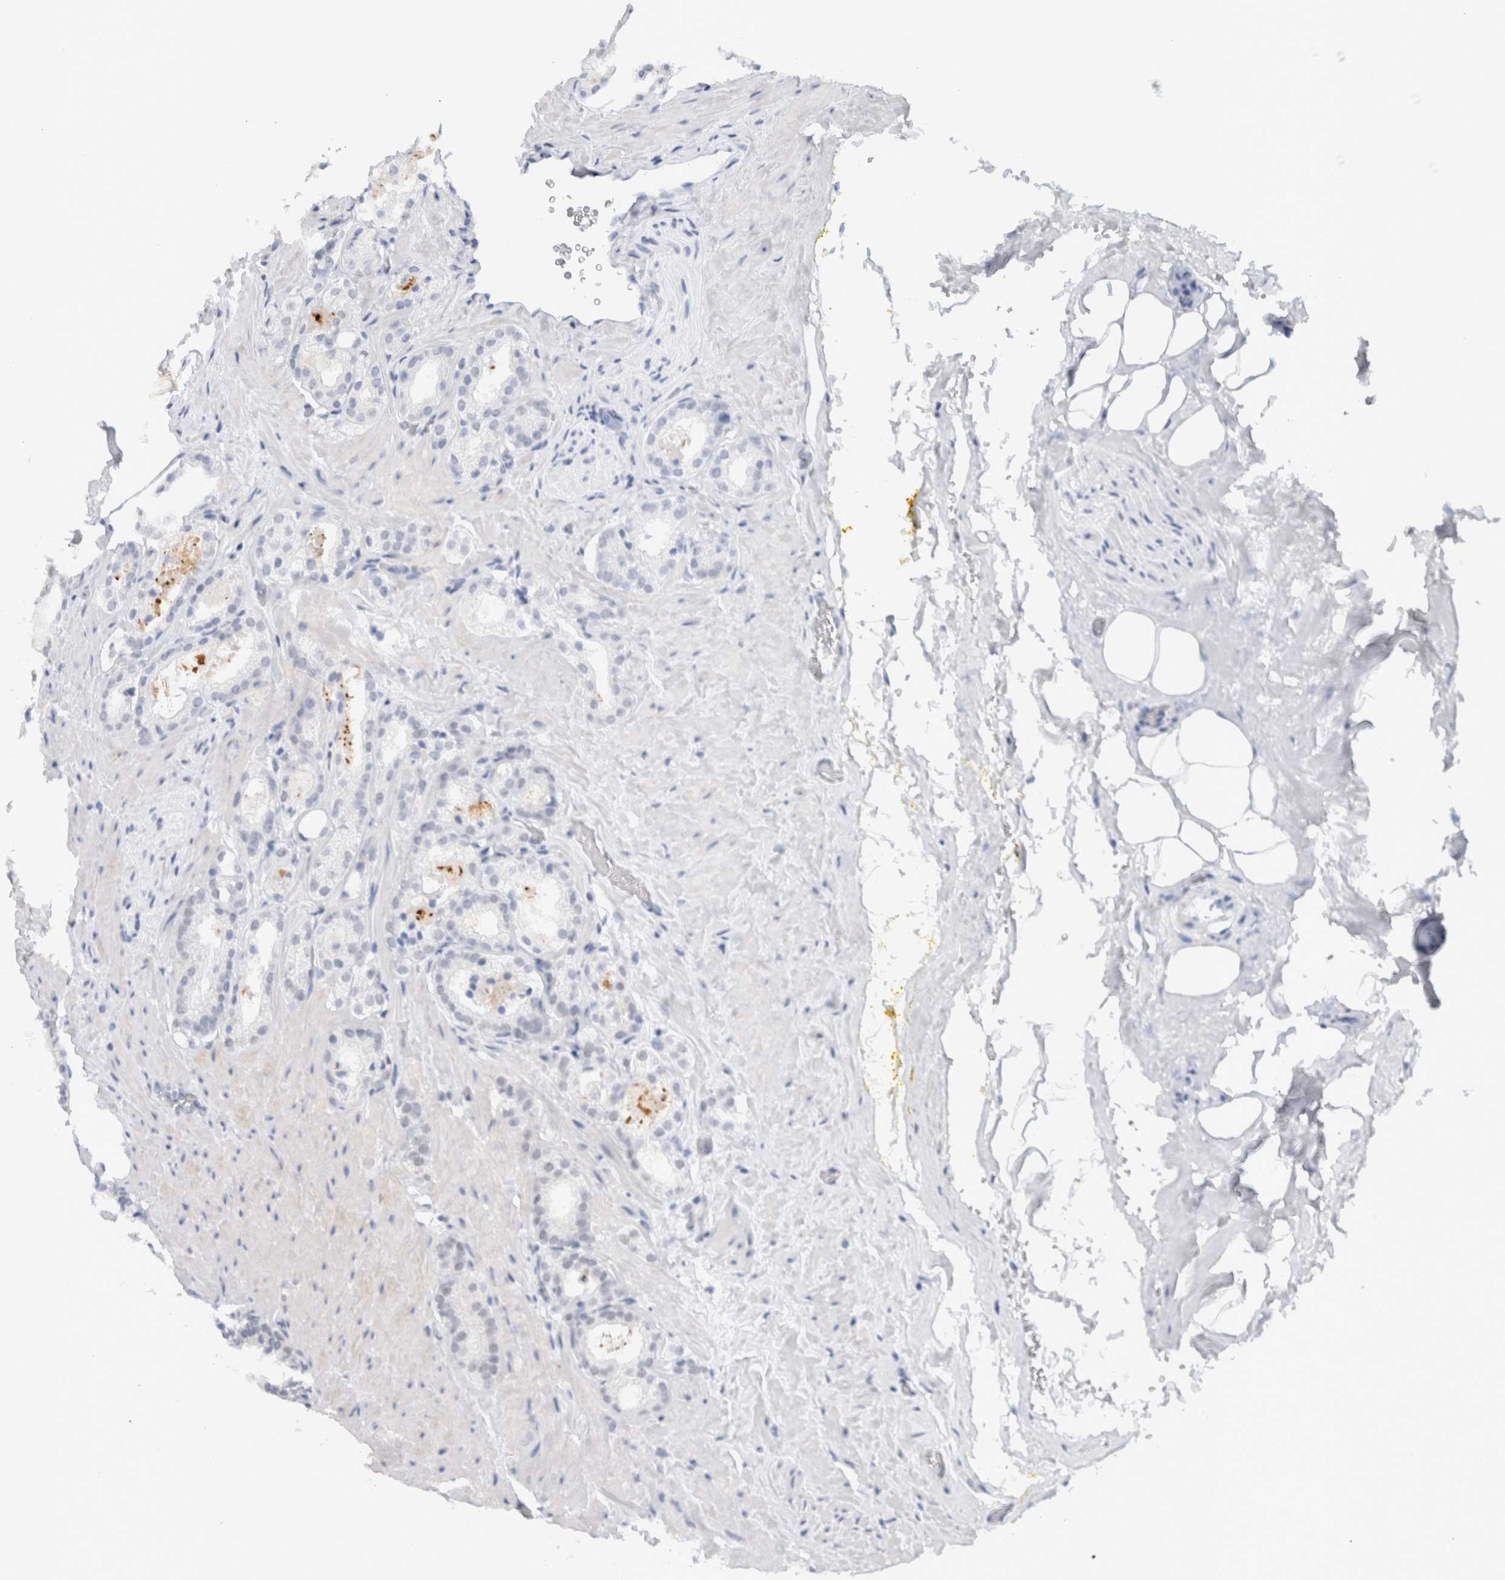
{"staining": {"intensity": "negative", "quantity": "none", "location": "none"}, "tissue": "prostate cancer", "cell_type": "Tumor cells", "image_type": "cancer", "snomed": [{"axis": "morphology", "description": "Adenocarcinoma, High grade"}, {"axis": "topography", "description": "Prostate"}], "caption": "Prostate cancer was stained to show a protein in brown. There is no significant staining in tumor cells. (DAB (3,3'-diaminobenzidine) immunohistochemistry (IHC) visualized using brightfield microscopy, high magnification).", "gene": "KEAP1", "patient": {"sex": "male", "age": 64}}